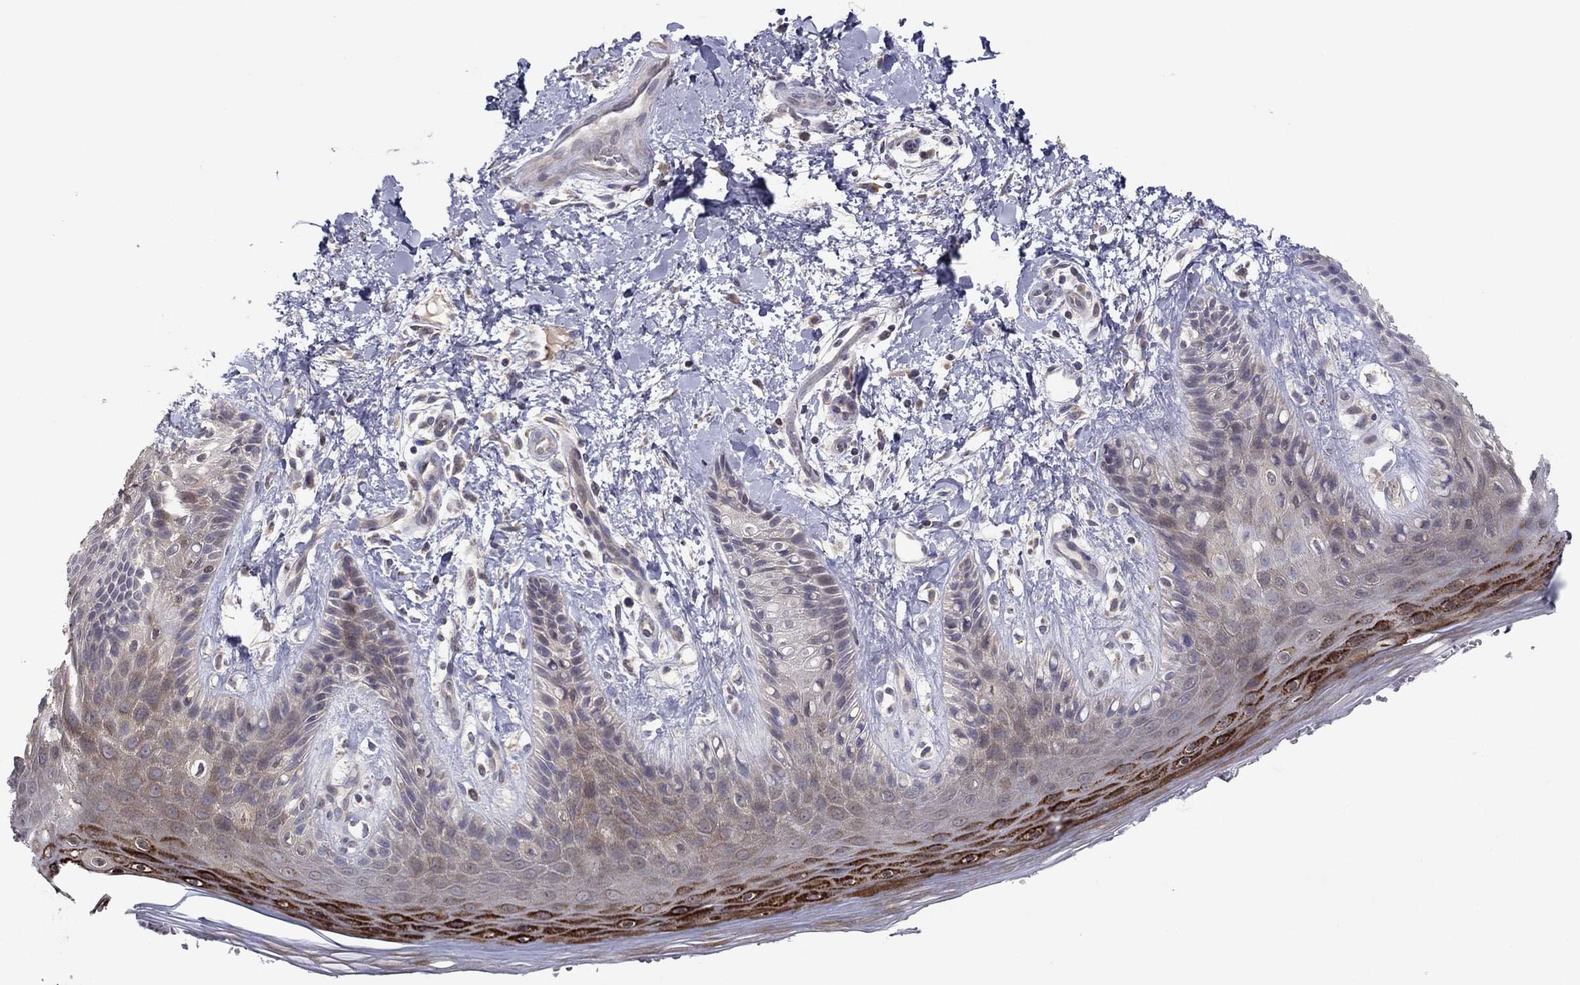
{"staining": {"intensity": "strong", "quantity": "<25%", "location": "cytoplasmic/membranous"}, "tissue": "skin", "cell_type": "Epidermal cells", "image_type": "normal", "snomed": [{"axis": "morphology", "description": "Normal tissue, NOS"}, {"axis": "topography", "description": "Anal"}], "caption": "Normal skin was stained to show a protein in brown. There is medium levels of strong cytoplasmic/membranous expression in about <25% of epidermal cells. (DAB (3,3'-diaminobenzidine) = brown stain, brightfield microscopy at high magnification).", "gene": "CRACDL", "patient": {"sex": "male", "age": 36}}